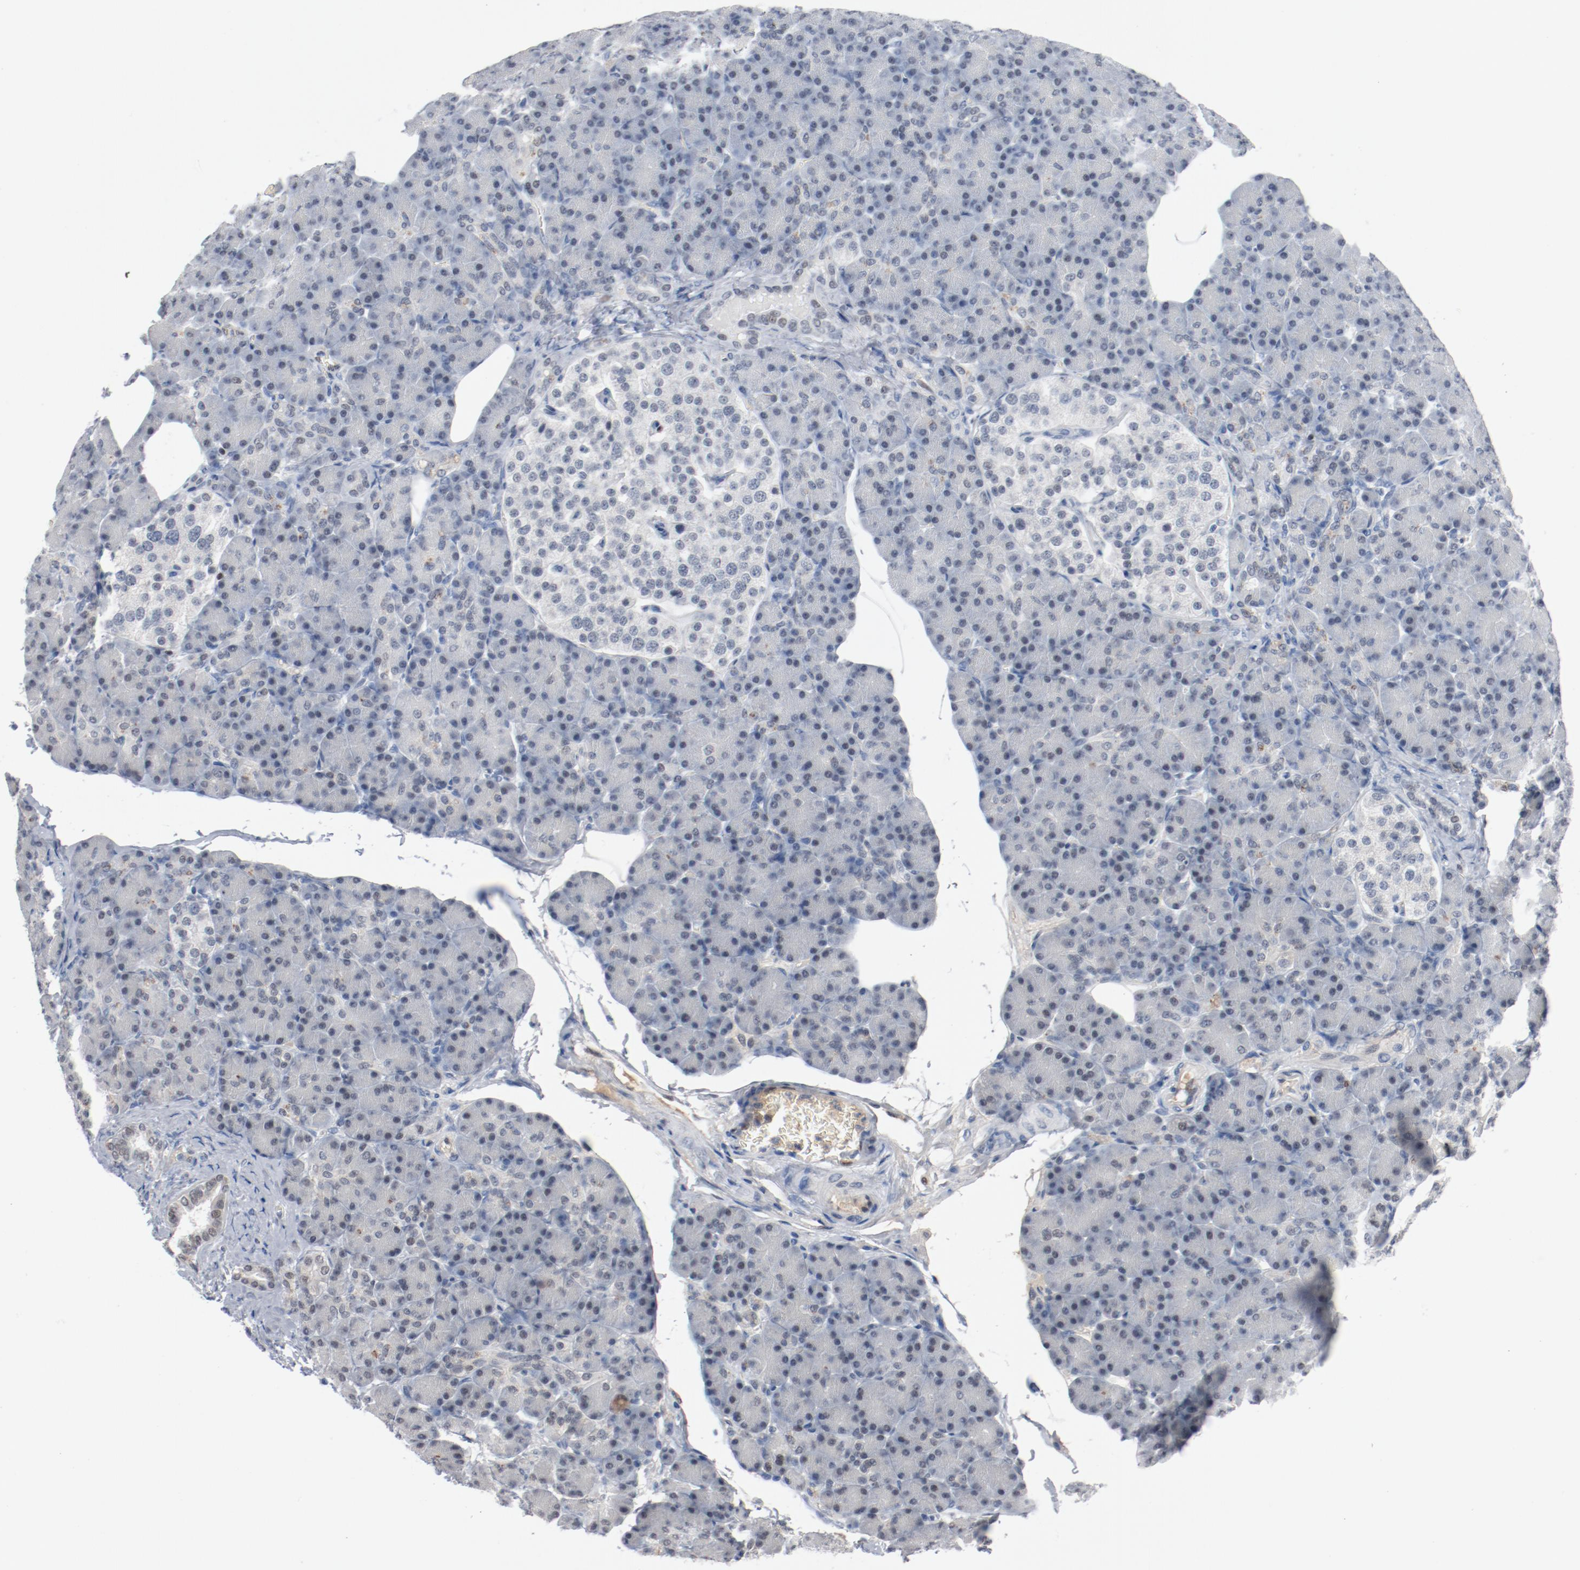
{"staining": {"intensity": "negative", "quantity": "none", "location": "none"}, "tissue": "pancreas", "cell_type": "Exocrine glandular cells", "image_type": "normal", "snomed": [{"axis": "morphology", "description": "Normal tissue, NOS"}, {"axis": "topography", "description": "Pancreas"}], "caption": "The photomicrograph shows no significant positivity in exocrine glandular cells of pancreas.", "gene": "ENSG00000285708", "patient": {"sex": "female", "age": 43}}